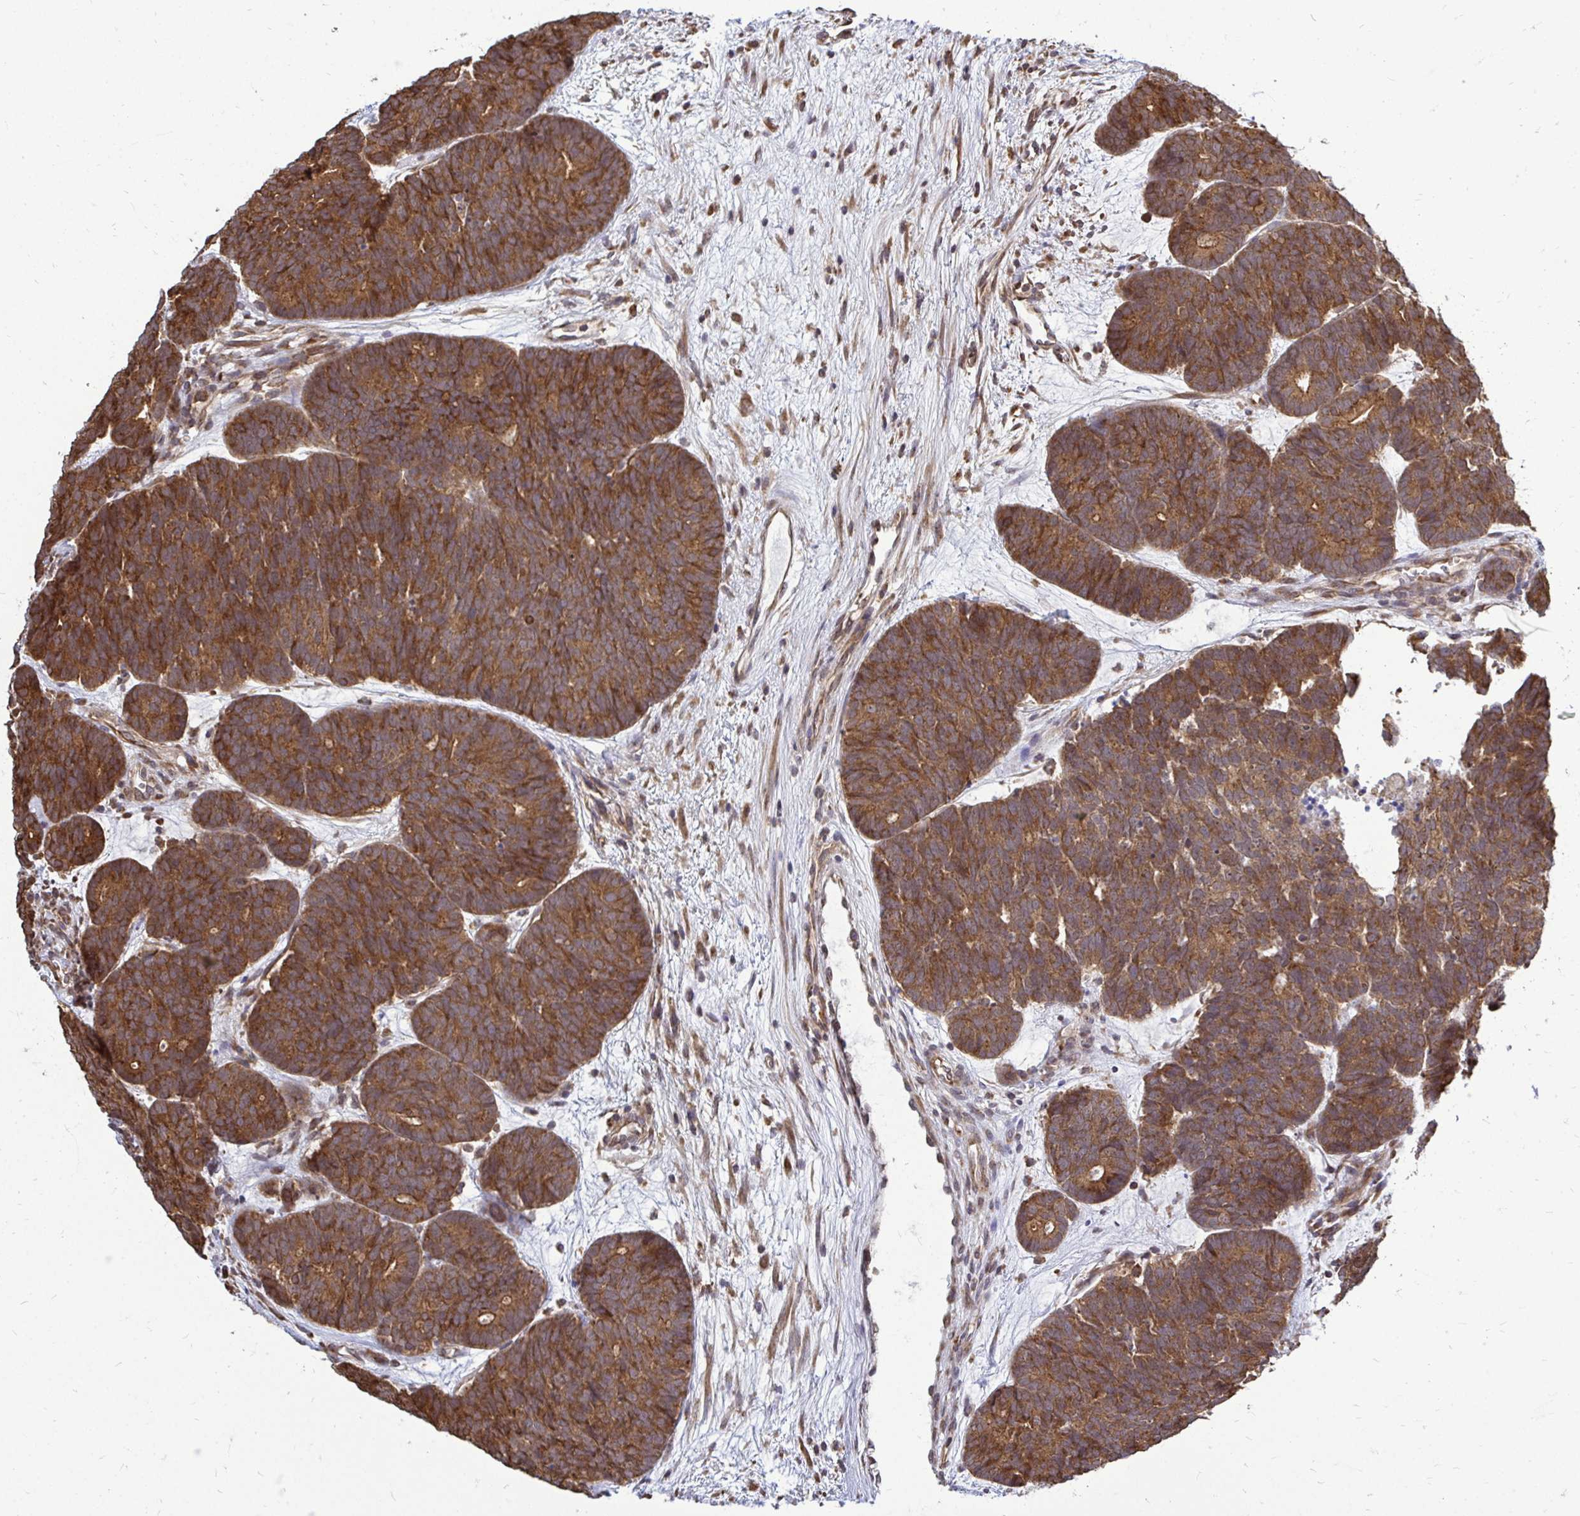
{"staining": {"intensity": "moderate", "quantity": ">75%", "location": "cytoplasmic/membranous"}, "tissue": "head and neck cancer", "cell_type": "Tumor cells", "image_type": "cancer", "snomed": [{"axis": "morphology", "description": "Adenocarcinoma, NOS"}, {"axis": "topography", "description": "Head-Neck"}], "caption": "Human adenocarcinoma (head and neck) stained with a brown dye shows moderate cytoplasmic/membranous positive expression in about >75% of tumor cells.", "gene": "FMR1", "patient": {"sex": "female", "age": 81}}